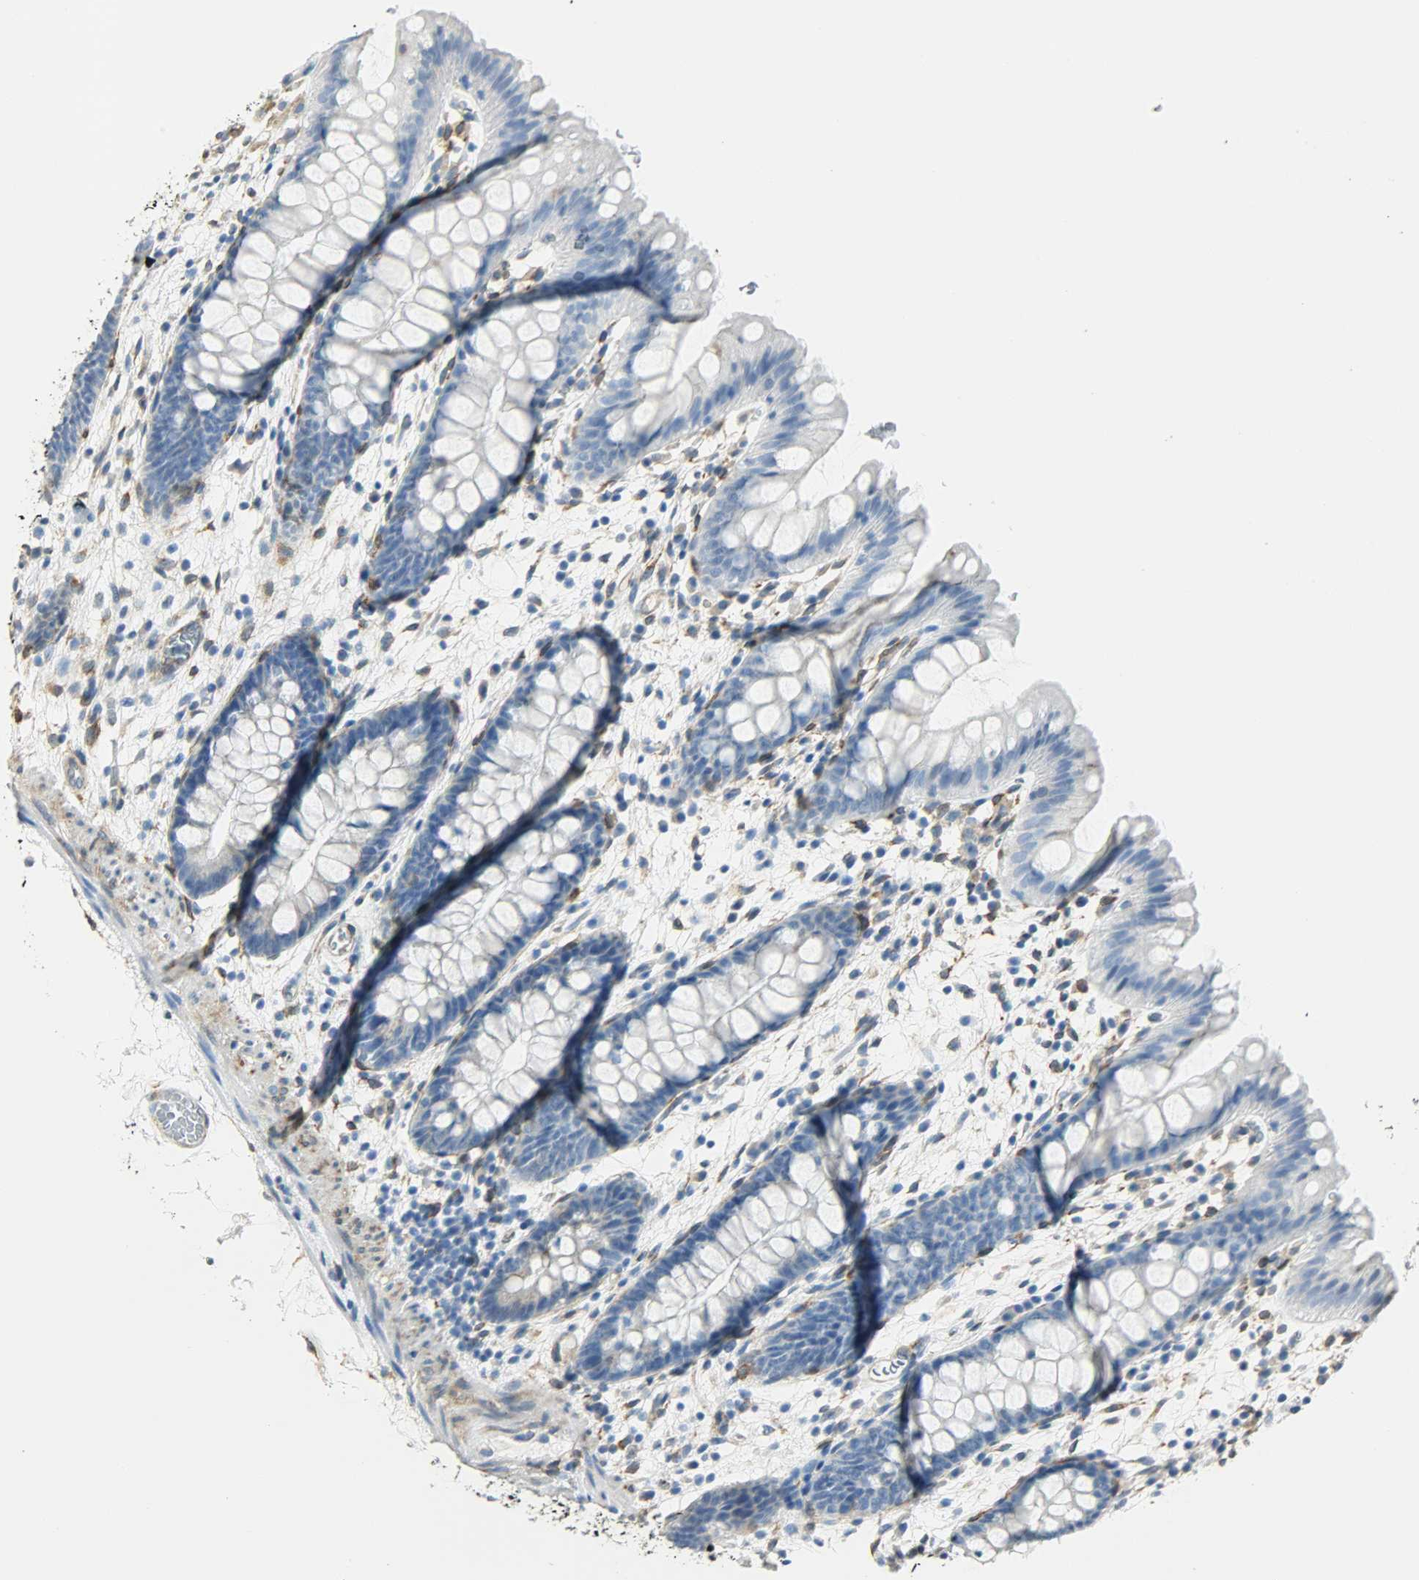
{"staining": {"intensity": "weak", "quantity": ">75%", "location": "cytoplasmic/membranous"}, "tissue": "colon", "cell_type": "Endothelial cells", "image_type": "normal", "snomed": [{"axis": "morphology", "description": "Normal tissue, NOS"}, {"axis": "topography", "description": "Smooth muscle"}, {"axis": "topography", "description": "Colon"}], "caption": "A brown stain labels weak cytoplasmic/membranous expression of a protein in endothelial cells of normal human colon. The staining is performed using DAB (3,3'-diaminobenzidine) brown chromogen to label protein expression. The nuclei are counter-stained blue using hematoxylin.", "gene": "PKD2", "patient": {"sex": "male", "age": 67}}